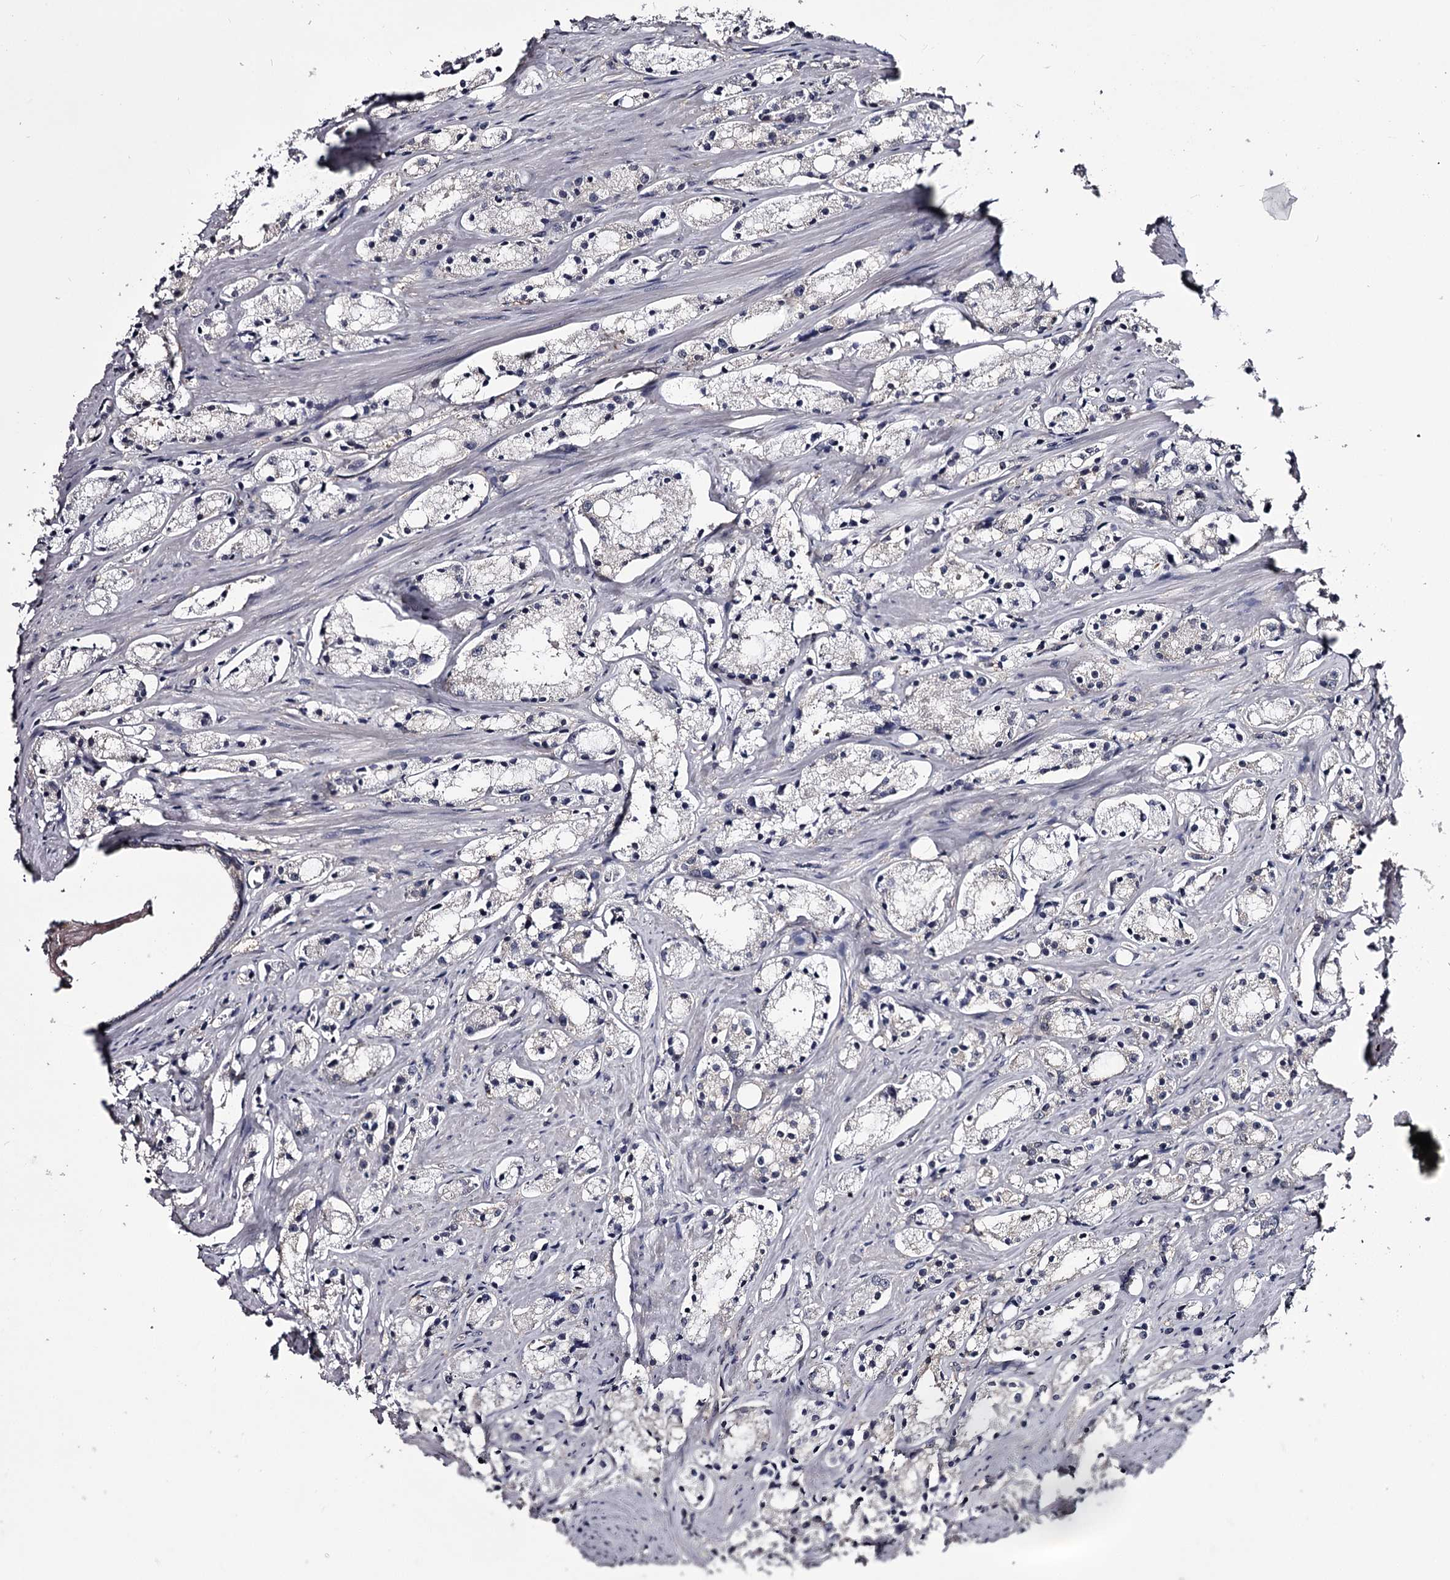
{"staining": {"intensity": "negative", "quantity": "none", "location": "none"}, "tissue": "prostate cancer", "cell_type": "Tumor cells", "image_type": "cancer", "snomed": [{"axis": "morphology", "description": "Adenocarcinoma, High grade"}, {"axis": "topography", "description": "Prostate"}], "caption": "The immunohistochemistry histopathology image has no significant expression in tumor cells of high-grade adenocarcinoma (prostate) tissue. (DAB (3,3'-diaminobenzidine) IHC with hematoxylin counter stain).", "gene": "GSTO1", "patient": {"sex": "male", "age": 66}}